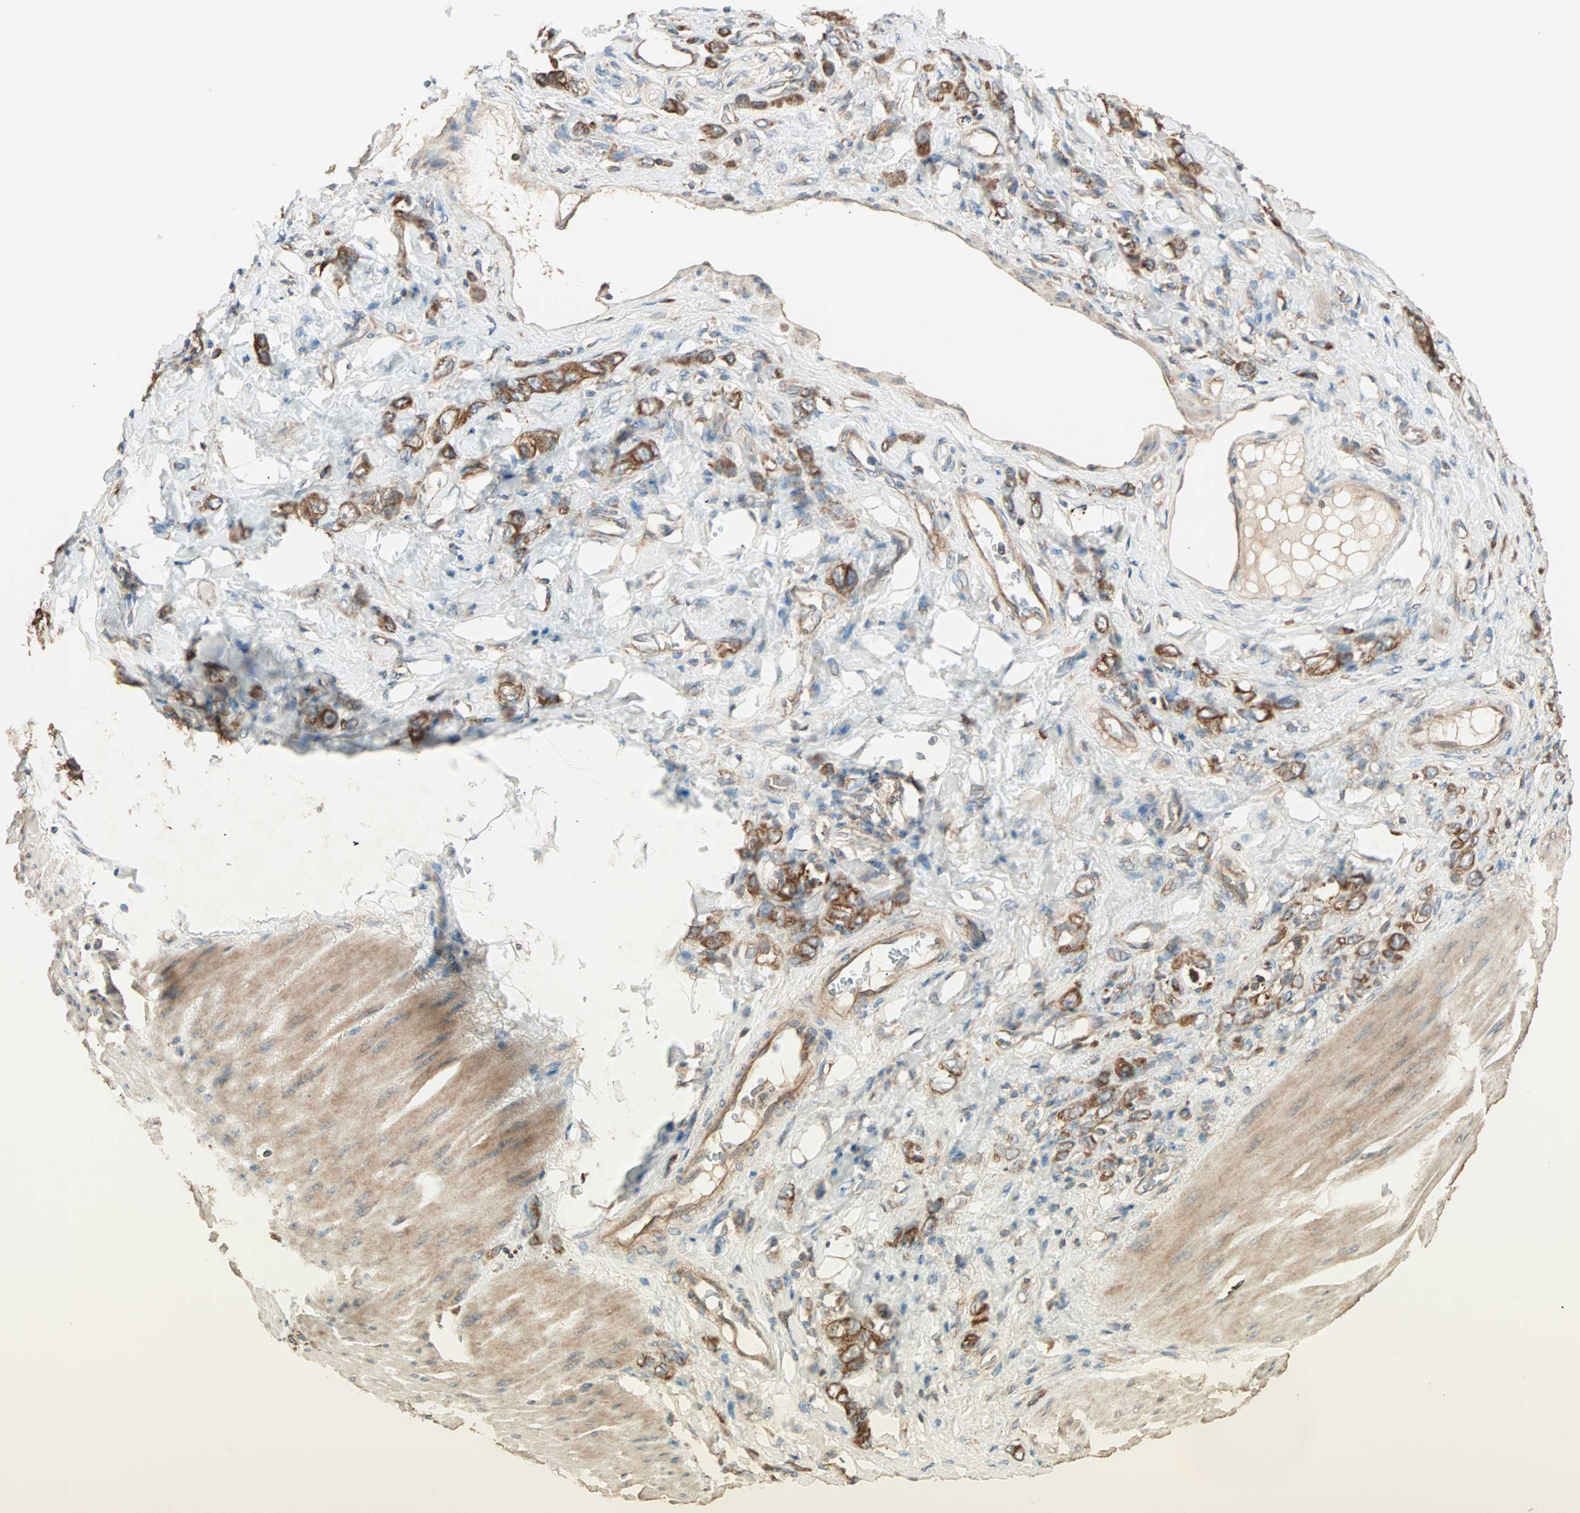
{"staining": {"intensity": "strong", "quantity": ">75%", "location": "cytoplasmic/membranous"}, "tissue": "stomach cancer", "cell_type": "Tumor cells", "image_type": "cancer", "snomed": [{"axis": "morphology", "description": "Adenocarcinoma, NOS"}, {"axis": "topography", "description": "Stomach"}], "caption": "The photomicrograph exhibits staining of stomach cancer (adenocarcinoma), revealing strong cytoplasmic/membranous protein expression (brown color) within tumor cells.", "gene": "EIF4G2", "patient": {"sex": "male", "age": 82}}